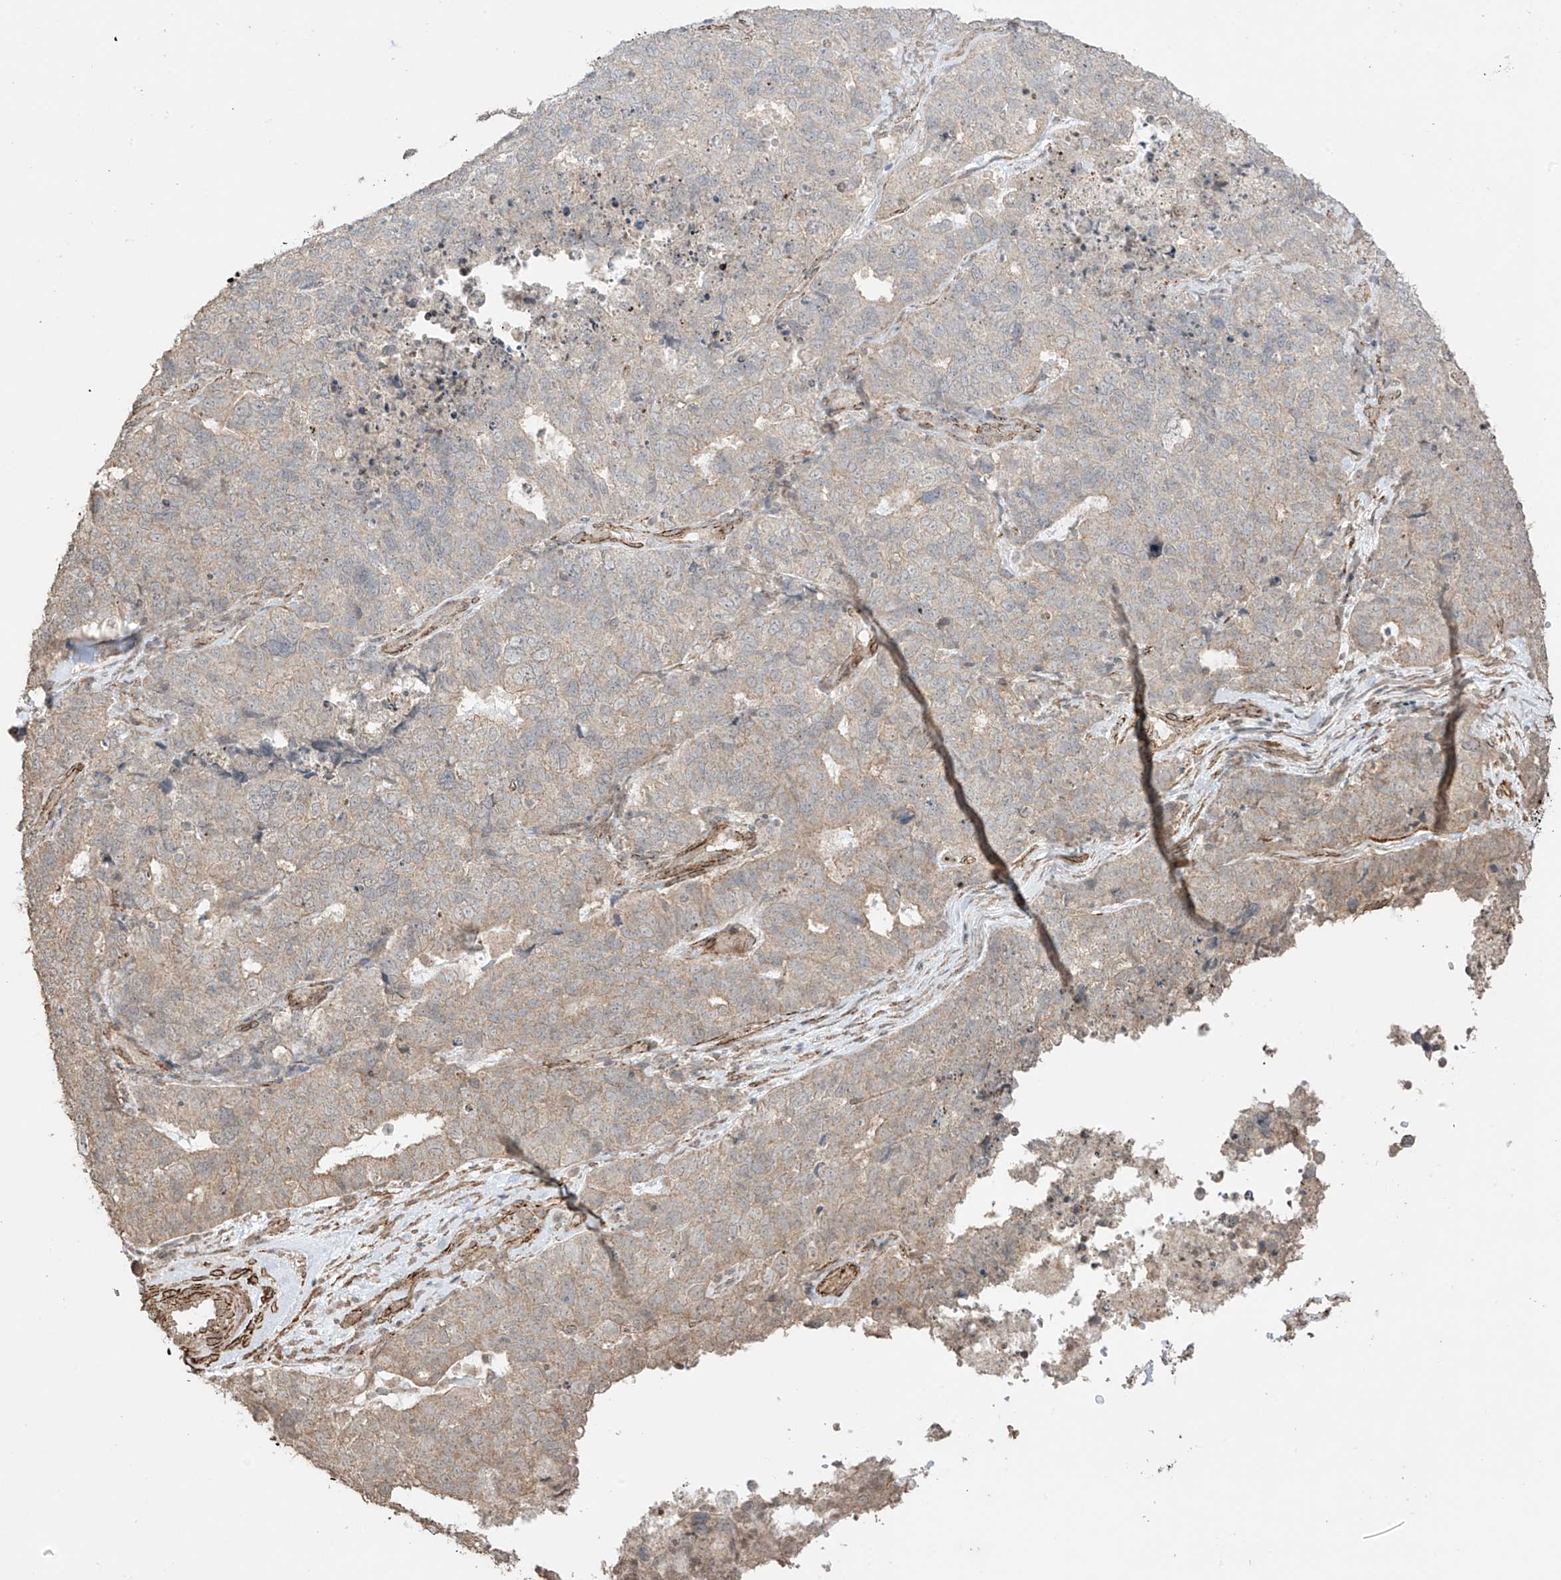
{"staining": {"intensity": "weak", "quantity": "<25%", "location": "cytoplasmic/membranous"}, "tissue": "cervical cancer", "cell_type": "Tumor cells", "image_type": "cancer", "snomed": [{"axis": "morphology", "description": "Squamous cell carcinoma, NOS"}, {"axis": "topography", "description": "Cervix"}], "caption": "High power microscopy histopathology image of an immunohistochemistry (IHC) histopathology image of squamous cell carcinoma (cervical), revealing no significant expression in tumor cells. The staining was performed using DAB (3,3'-diaminobenzidine) to visualize the protein expression in brown, while the nuclei were stained in blue with hematoxylin (Magnification: 20x).", "gene": "TTLL5", "patient": {"sex": "female", "age": 63}}